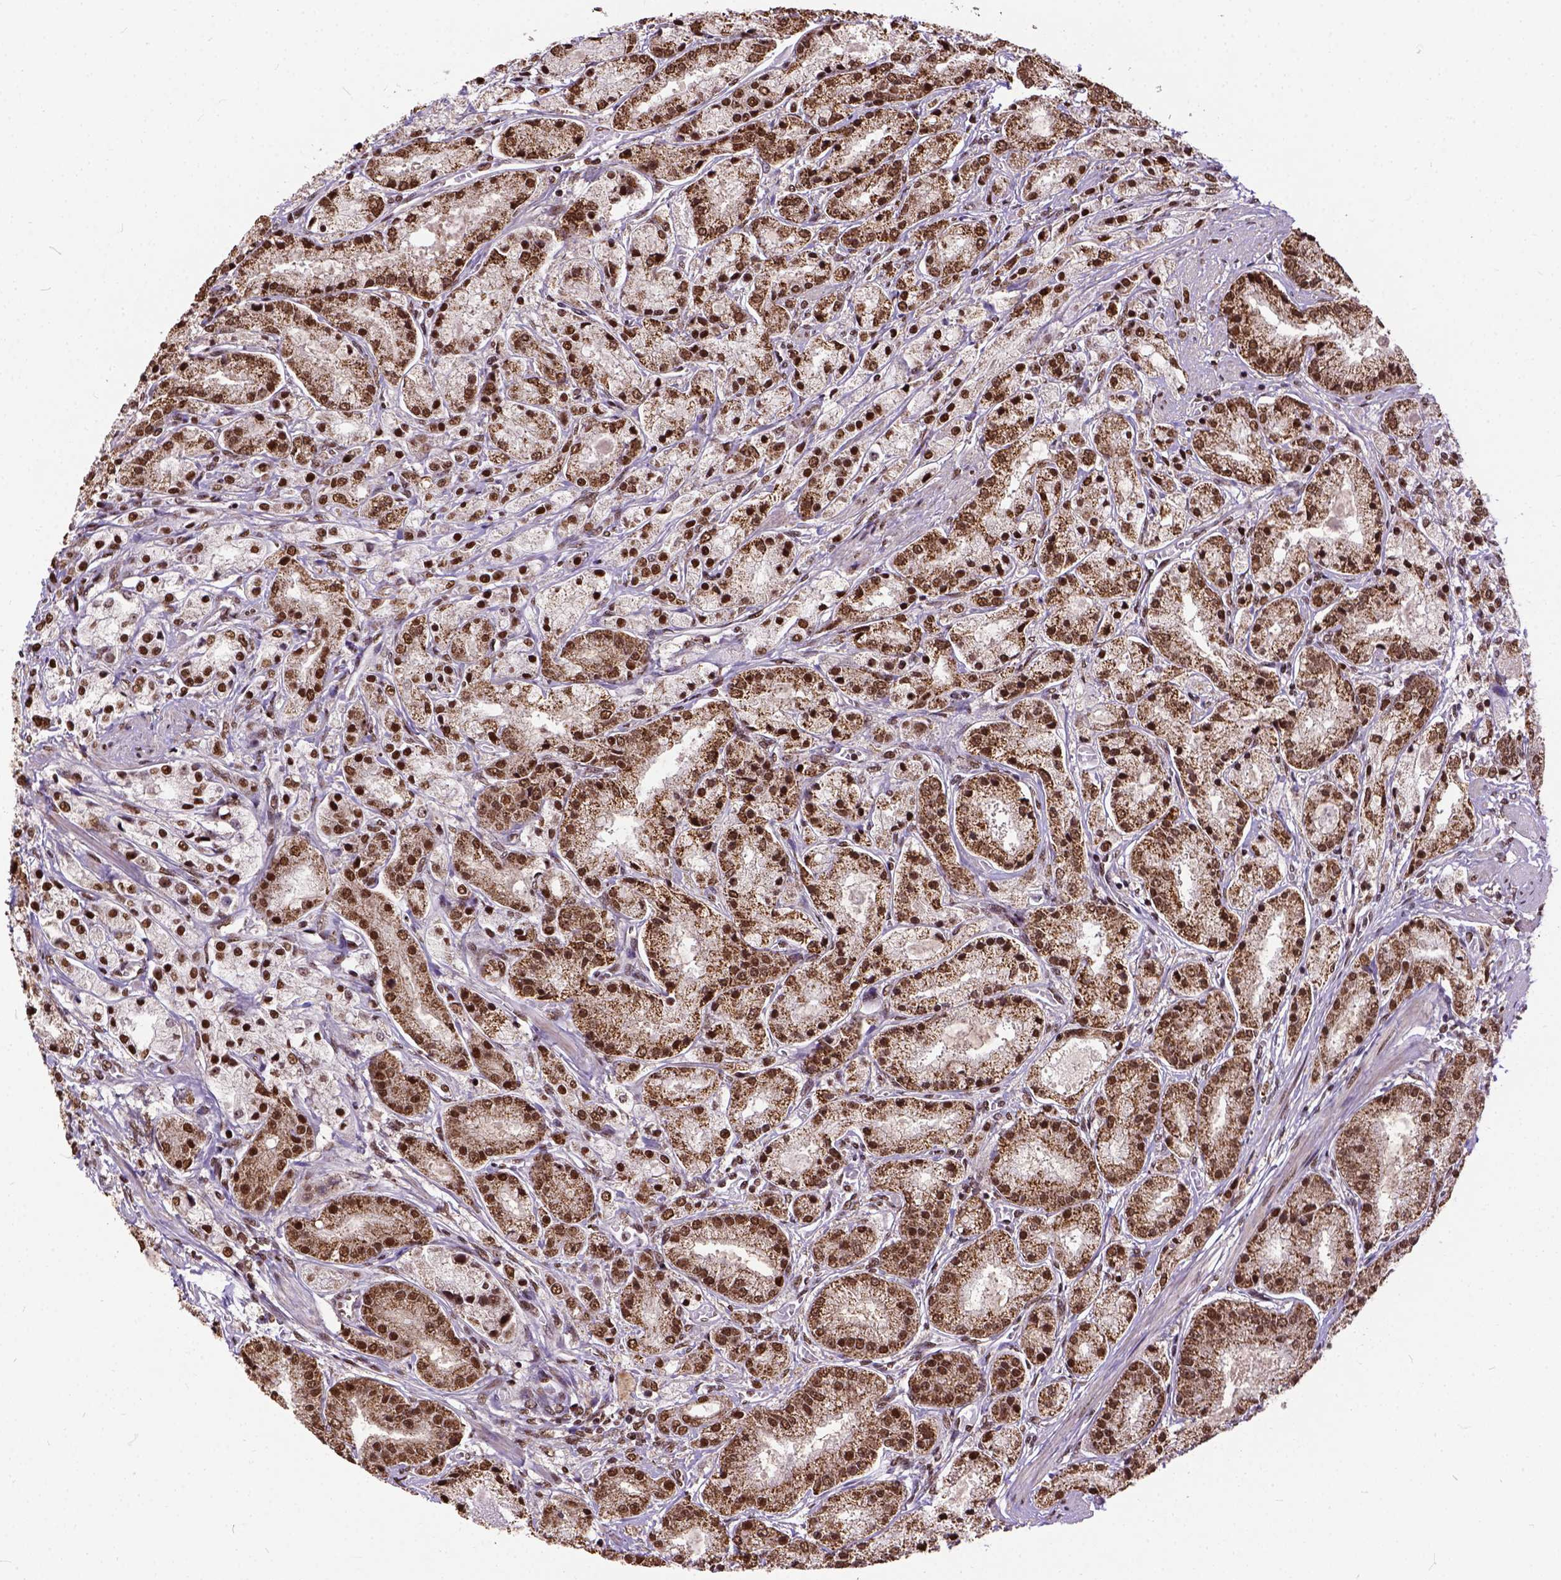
{"staining": {"intensity": "strong", "quantity": ">75%", "location": "nuclear"}, "tissue": "prostate cancer", "cell_type": "Tumor cells", "image_type": "cancer", "snomed": [{"axis": "morphology", "description": "Adenocarcinoma, High grade"}, {"axis": "topography", "description": "Prostate"}], "caption": "This is a micrograph of immunohistochemistry (IHC) staining of prostate cancer, which shows strong expression in the nuclear of tumor cells.", "gene": "NACC1", "patient": {"sex": "male", "age": 67}}